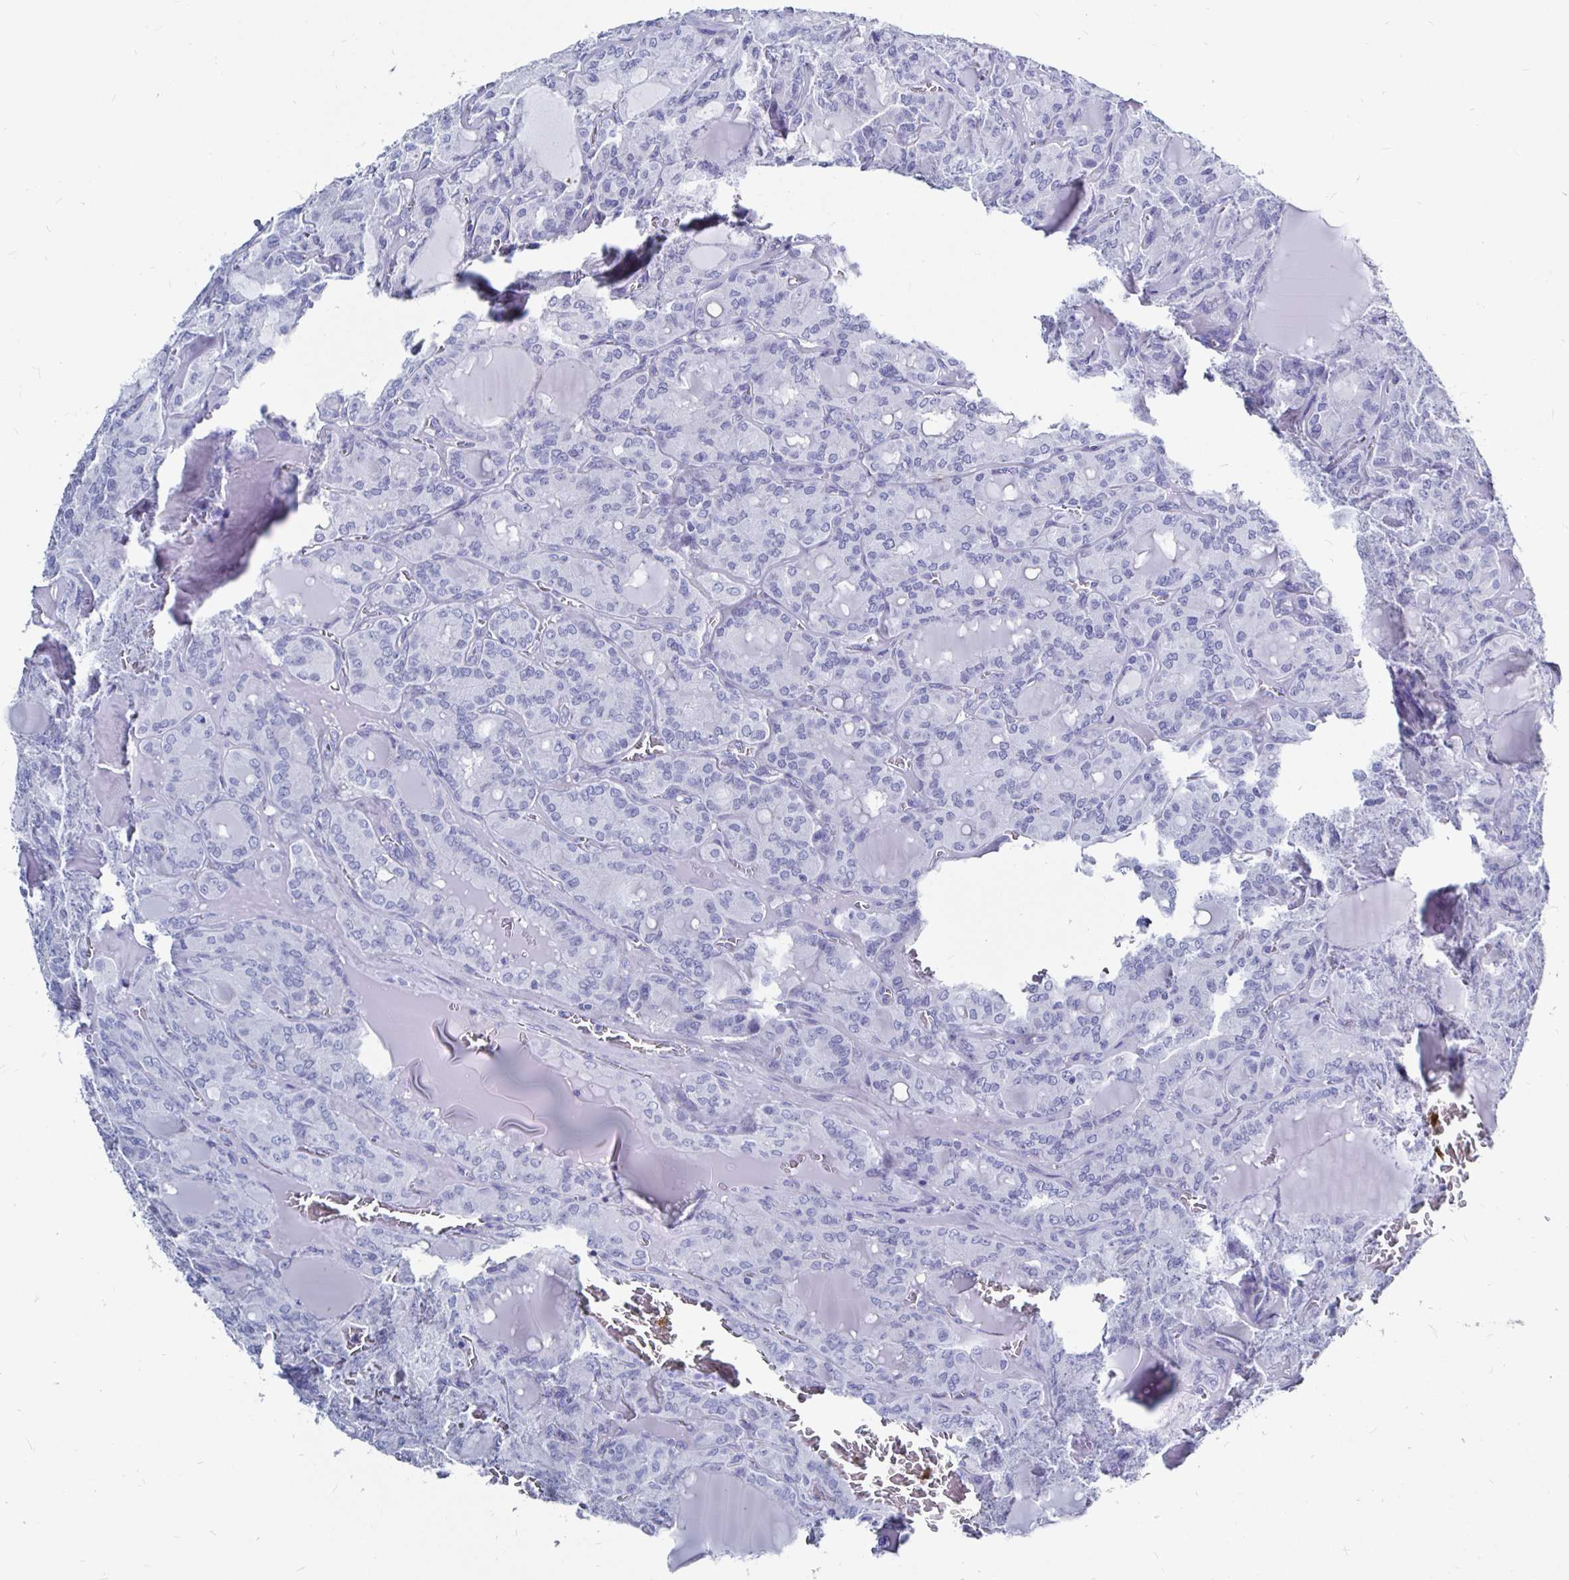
{"staining": {"intensity": "negative", "quantity": "none", "location": "none"}, "tissue": "thyroid cancer", "cell_type": "Tumor cells", "image_type": "cancer", "snomed": [{"axis": "morphology", "description": "Papillary adenocarcinoma, NOS"}, {"axis": "topography", "description": "Thyroid gland"}], "caption": "Thyroid cancer (papillary adenocarcinoma) was stained to show a protein in brown. There is no significant positivity in tumor cells. Brightfield microscopy of immunohistochemistry stained with DAB (brown) and hematoxylin (blue), captured at high magnification.", "gene": "LUZP4", "patient": {"sex": "male", "age": 87}}